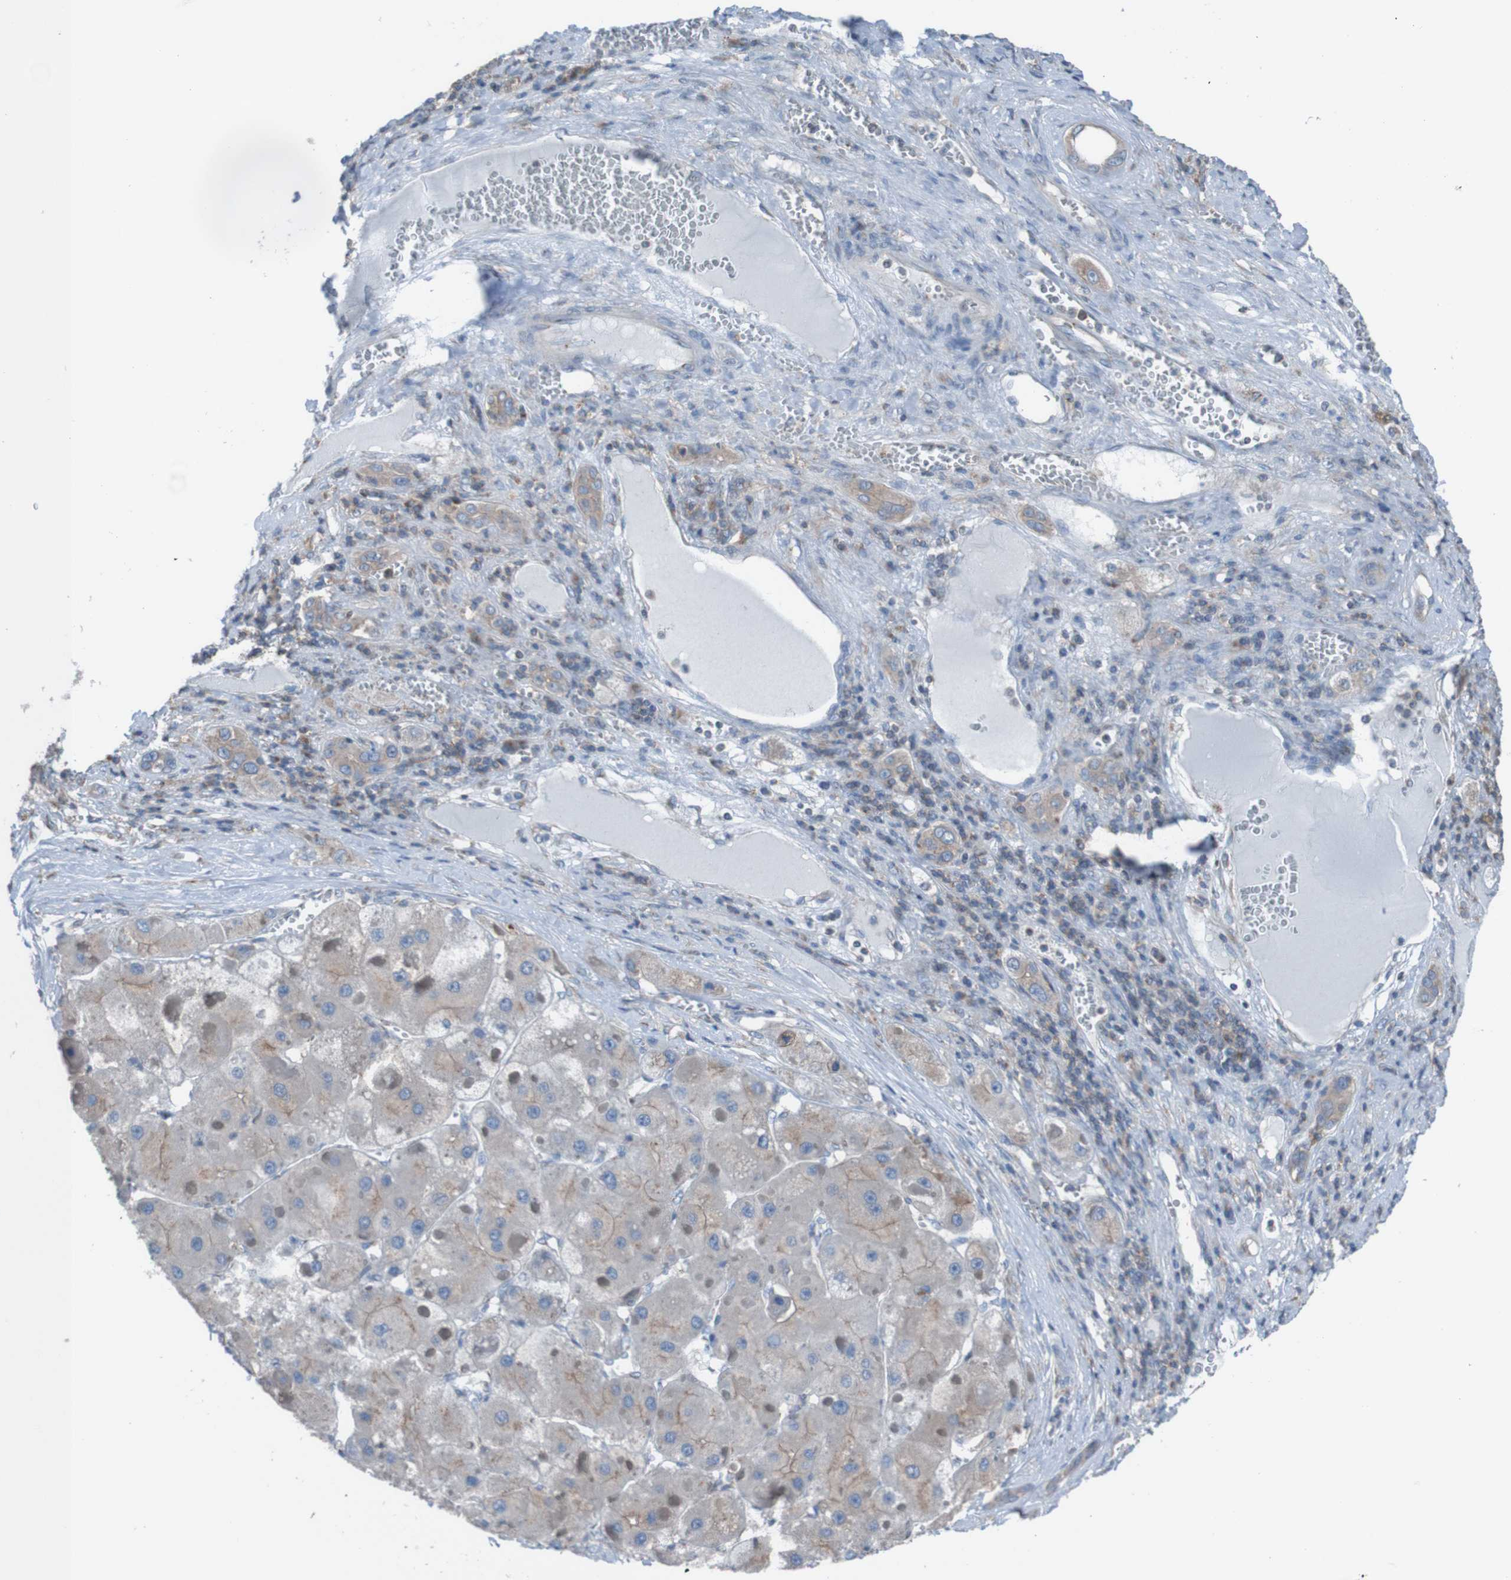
{"staining": {"intensity": "weak", "quantity": "<25%", "location": "cytoplasmic/membranous"}, "tissue": "liver cancer", "cell_type": "Tumor cells", "image_type": "cancer", "snomed": [{"axis": "morphology", "description": "Carcinoma, Hepatocellular, NOS"}, {"axis": "topography", "description": "Liver"}], "caption": "Tumor cells show no significant staining in liver cancer (hepatocellular carcinoma).", "gene": "MINAR1", "patient": {"sex": "female", "age": 73}}